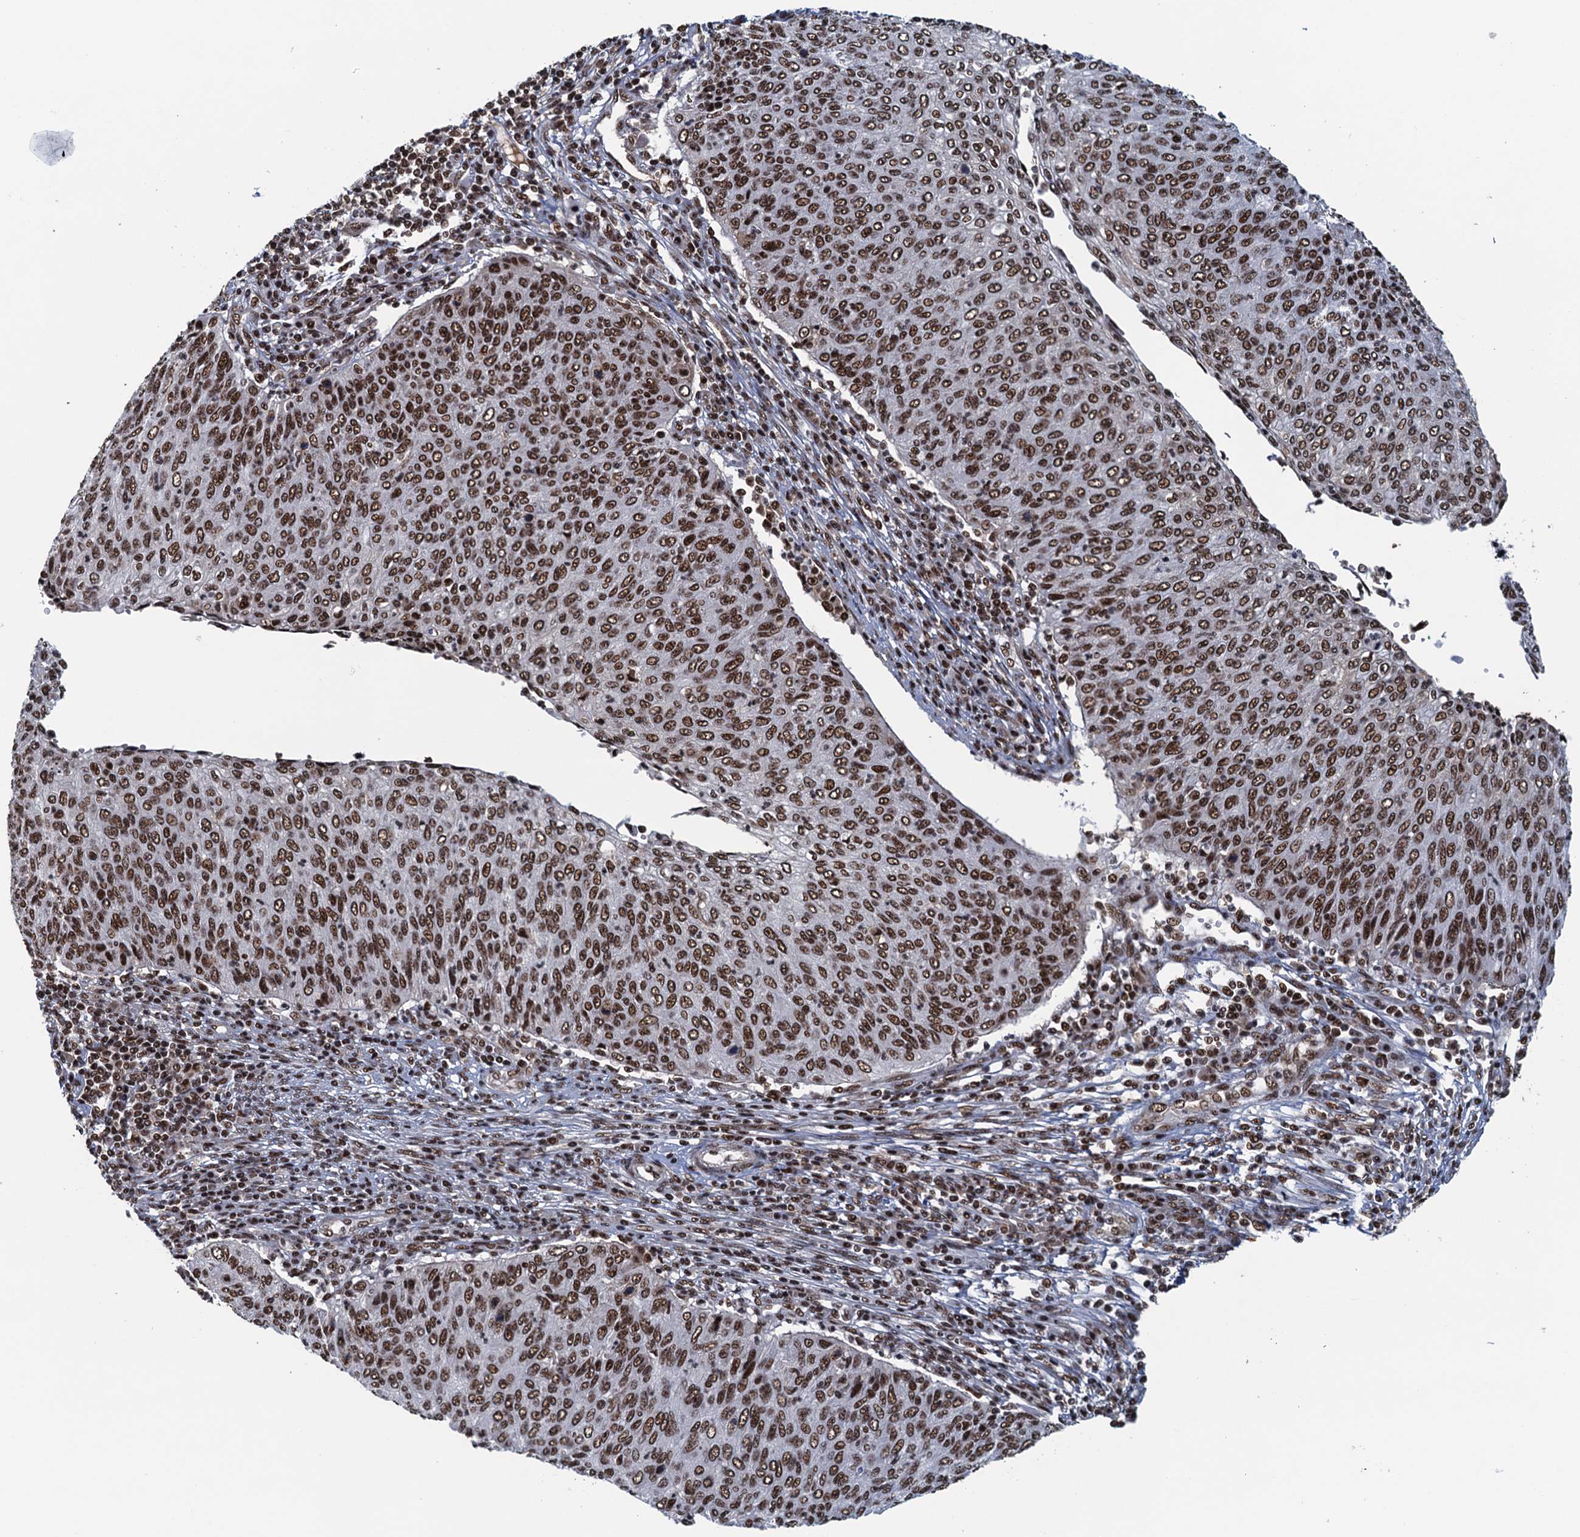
{"staining": {"intensity": "strong", "quantity": ">75%", "location": "nuclear"}, "tissue": "cervical cancer", "cell_type": "Tumor cells", "image_type": "cancer", "snomed": [{"axis": "morphology", "description": "Squamous cell carcinoma, NOS"}, {"axis": "topography", "description": "Cervix"}], "caption": "Cervical cancer stained with DAB (3,3'-diaminobenzidine) immunohistochemistry (IHC) demonstrates high levels of strong nuclear expression in approximately >75% of tumor cells.", "gene": "ZC3H18", "patient": {"sex": "female", "age": 38}}